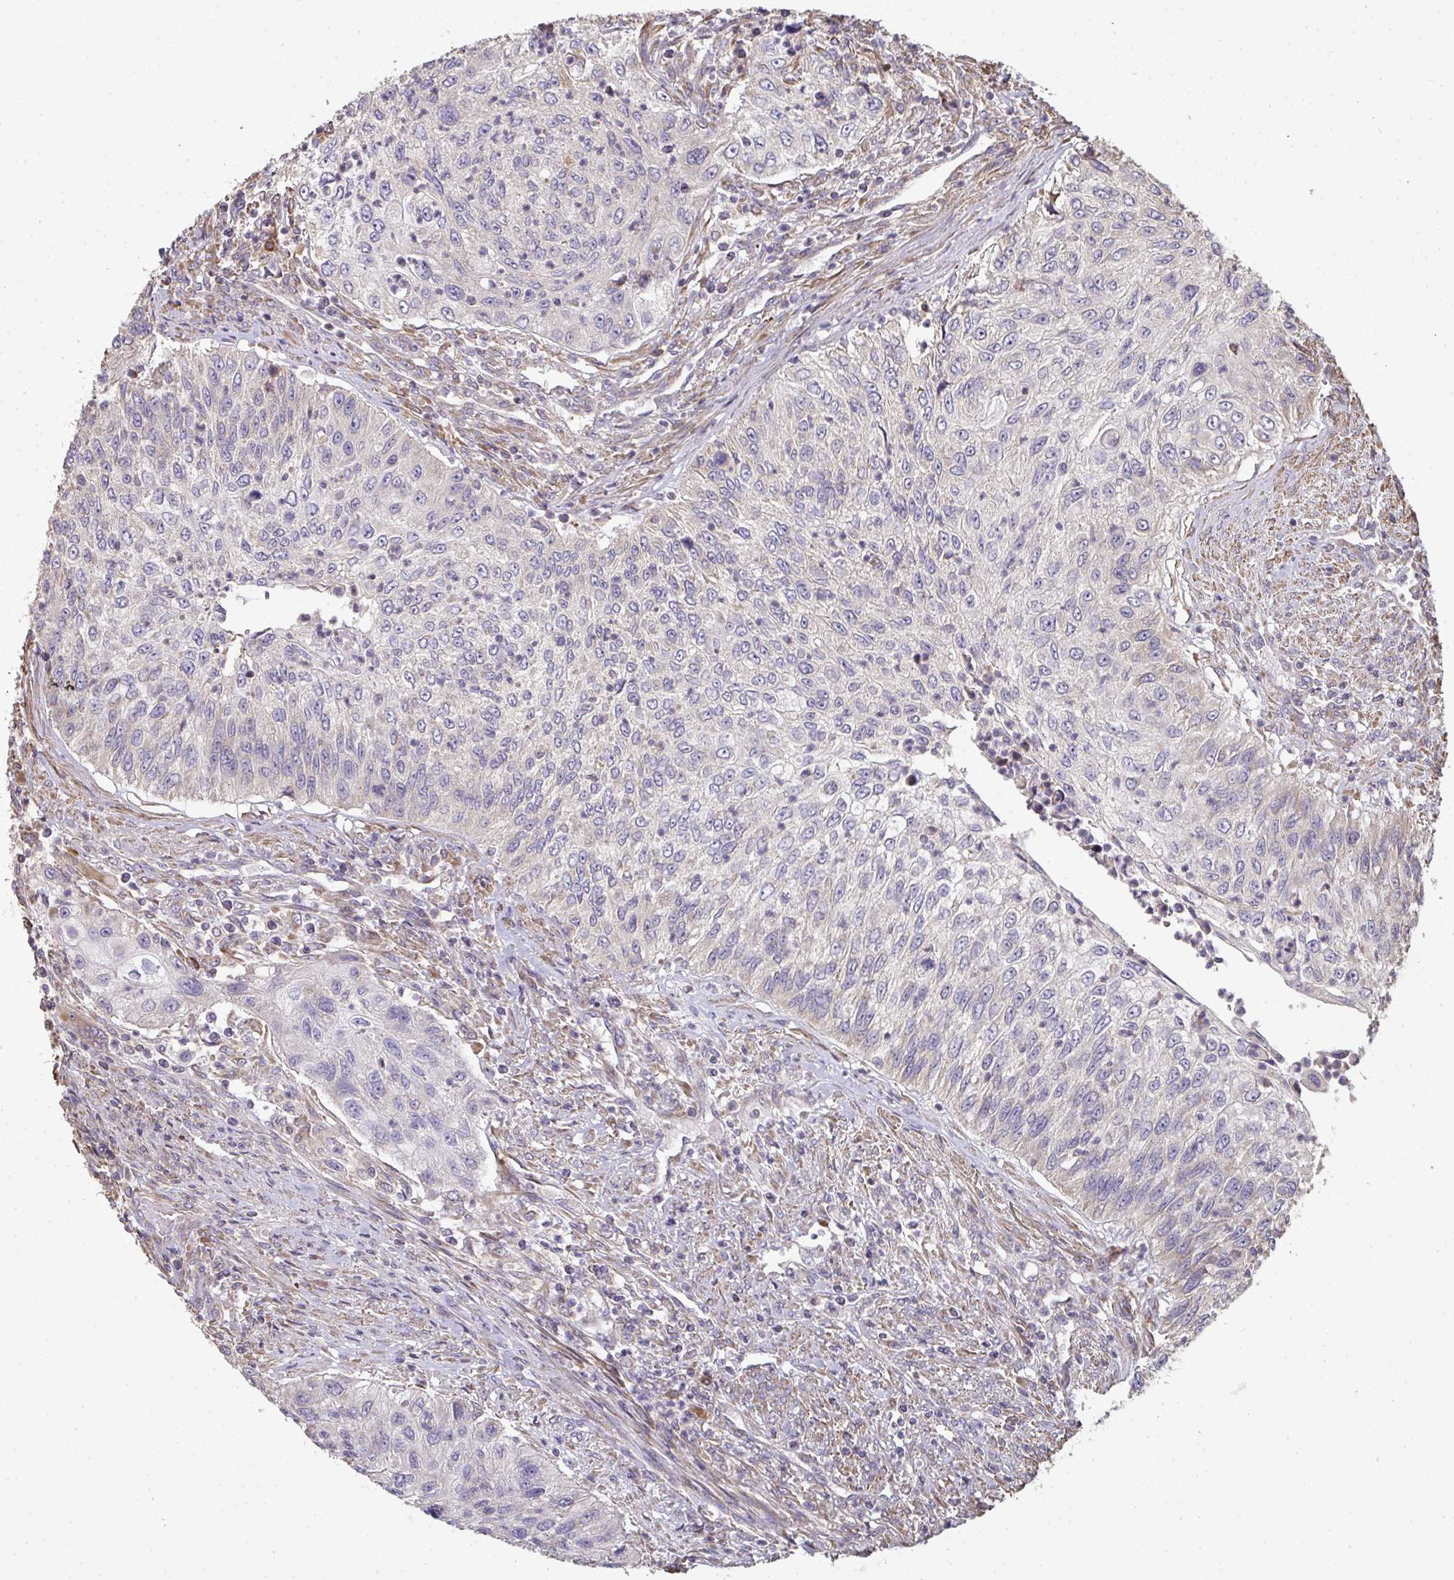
{"staining": {"intensity": "negative", "quantity": "none", "location": "none"}, "tissue": "urothelial cancer", "cell_type": "Tumor cells", "image_type": "cancer", "snomed": [{"axis": "morphology", "description": "Urothelial carcinoma, High grade"}, {"axis": "topography", "description": "Urinary bladder"}], "caption": "The histopathology image exhibits no significant staining in tumor cells of urothelial cancer.", "gene": "ZFYVE28", "patient": {"sex": "female", "age": 60}}